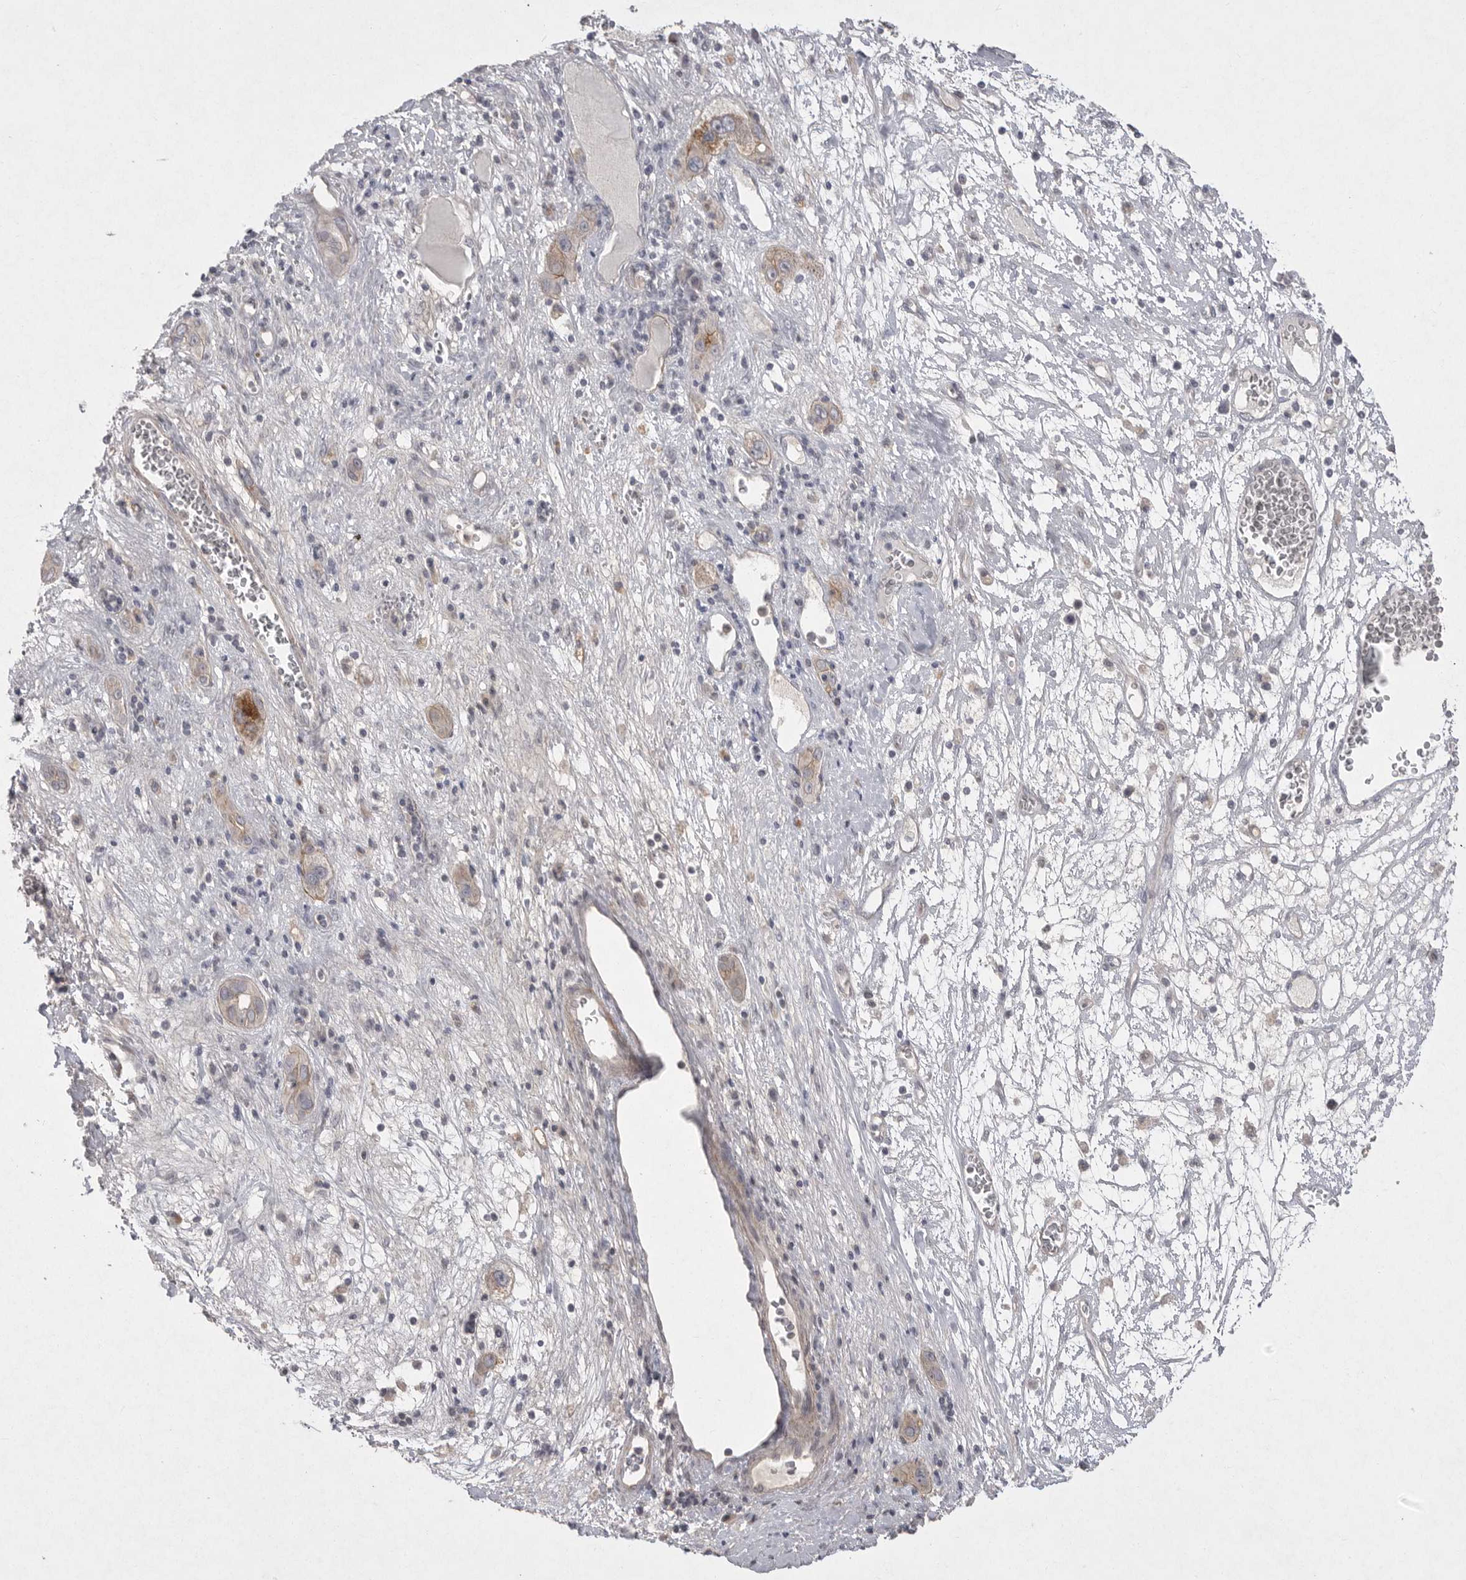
{"staining": {"intensity": "weak", "quantity": "<25%", "location": "cytoplasmic/membranous"}, "tissue": "liver cancer", "cell_type": "Tumor cells", "image_type": "cancer", "snomed": [{"axis": "morphology", "description": "Carcinoma, Hepatocellular, NOS"}, {"axis": "topography", "description": "Liver"}], "caption": "DAB immunohistochemical staining of liver cancer (hepatocellular carcinoma) demonstrates no significant expression in tumor cells. (DAB IHC with hematoxylin counter stain).", "gene": "VANGL2", "patient": {"sex": "female", "age": 73}}